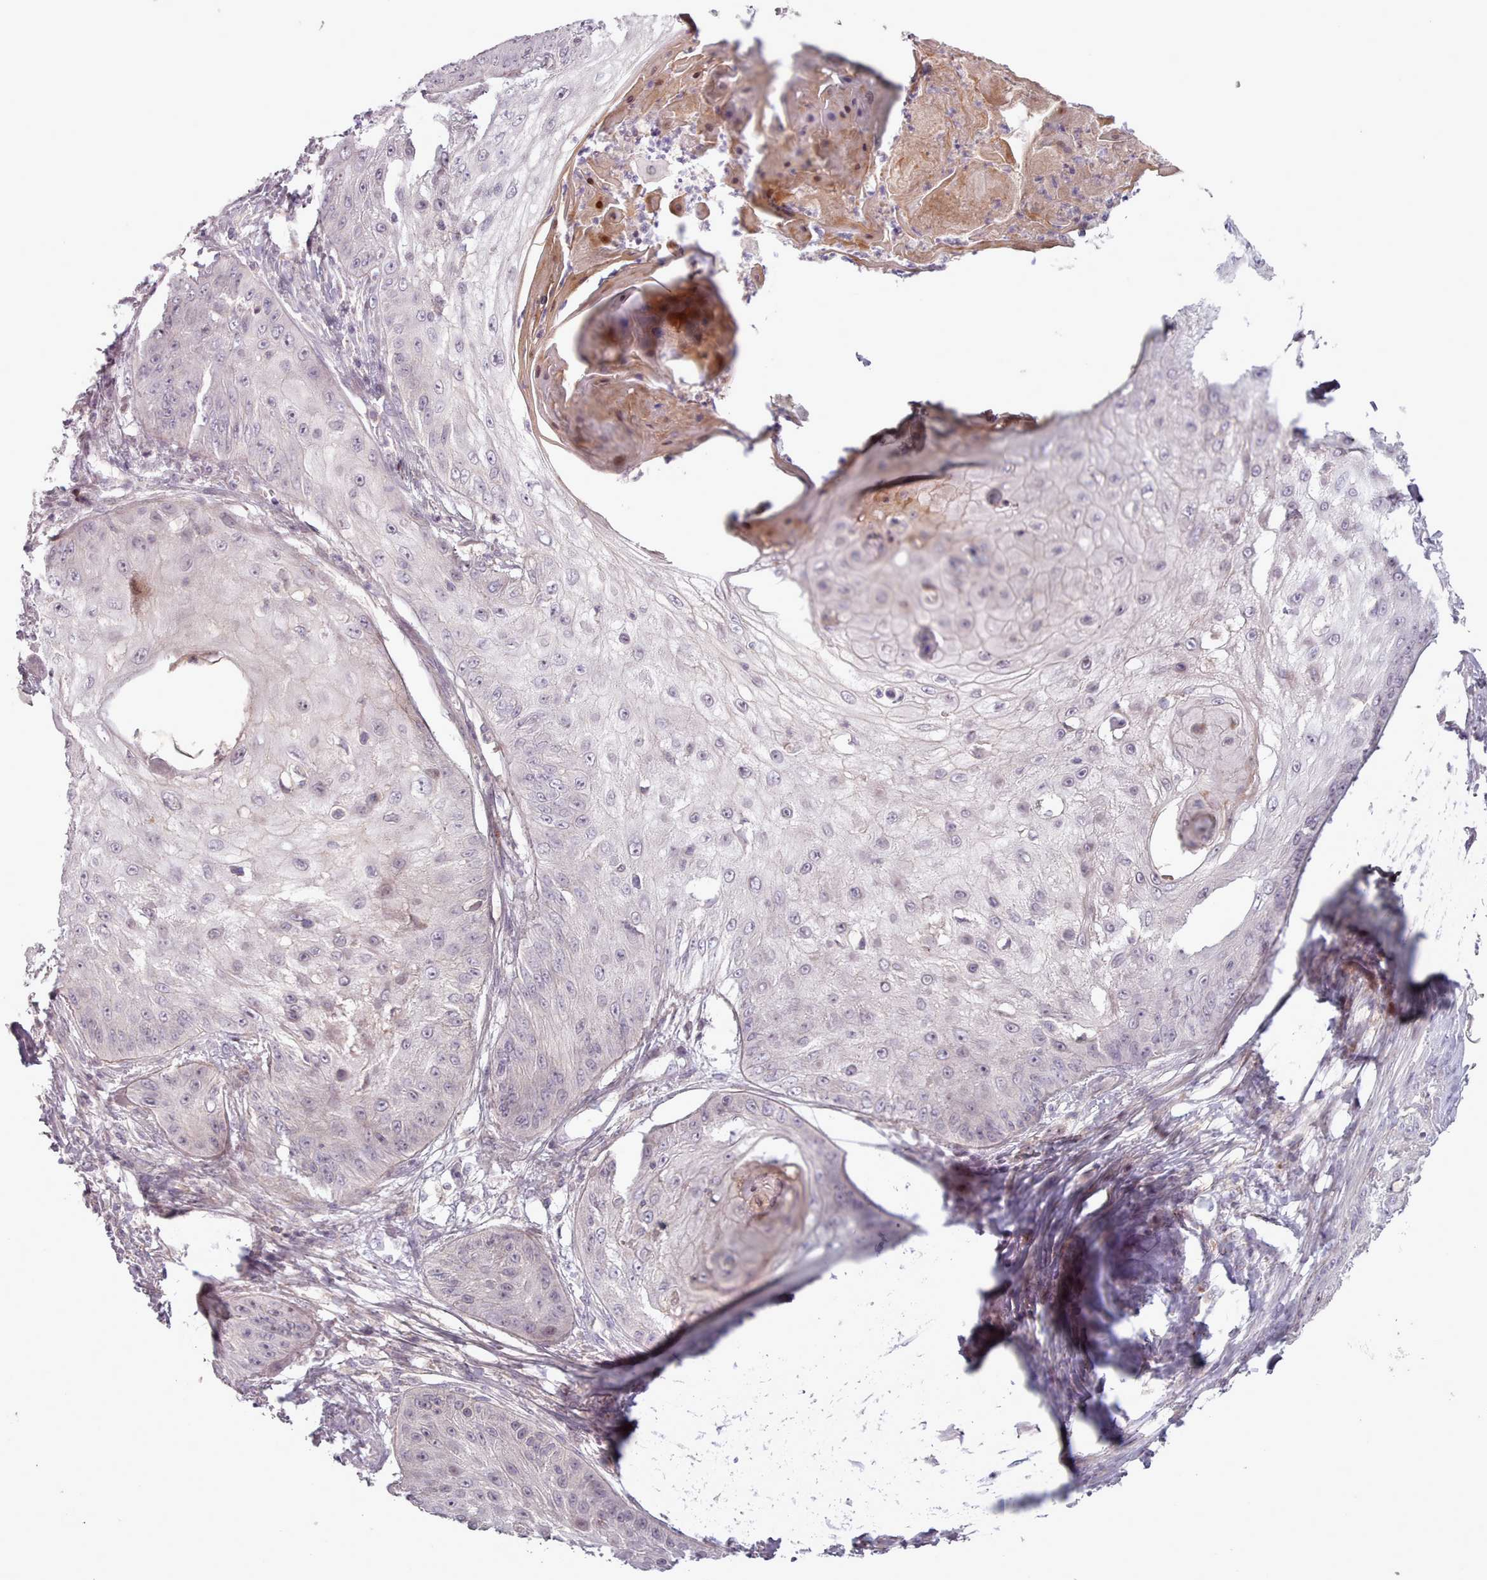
{"staining": {"intensity": "negative", "quantity": "none", "location": "none"}, "tissue": "skin cancer", "cell_type": "Tumor cells", "image_type": "cancer", "snomed": [{"axis": "morphology", "description": "Squamous cell carcinoma, NOS"}, {"axis": "topography", "description": "Skin"}], "caption": "Immunohistochemistry (IHC) of skin cancer (squamous cell carcinoma) exhibits no positivity in tumor cells. Nuclei are stained in blue.", "gene": "LEFTY2", "patient": {"sex": "male", "age": 70}}